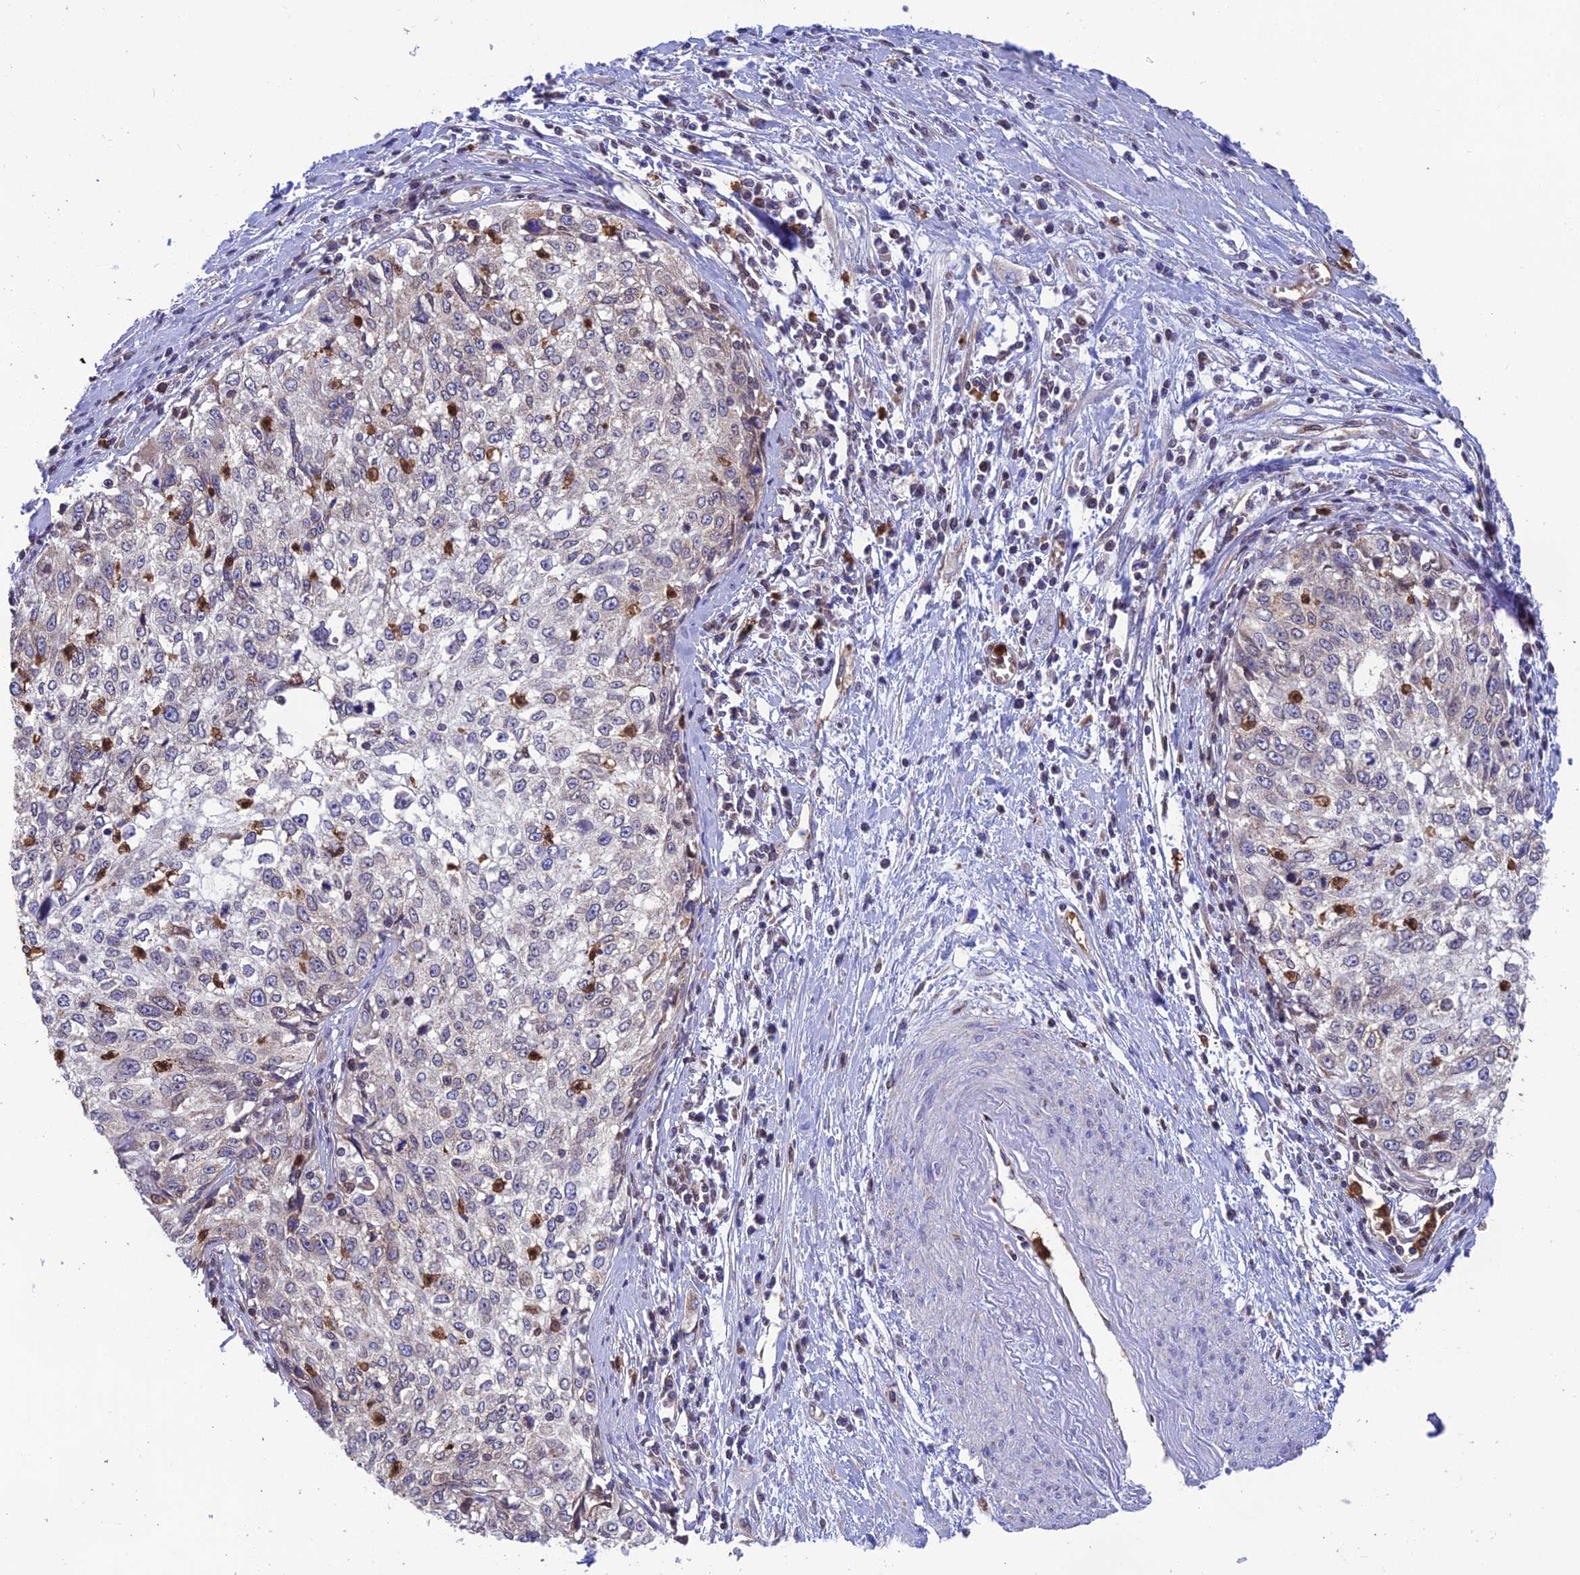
{"staining": {"intensity": "negative", "quantity": "none", "location": "none"}, "tissue": "cervical cancer", "cell_type": "Tumor cells", "image_type": "cancer", "snomed": [{"axis": "morphology", "description": "Squamous cell carcinoma, NOS"}, {"axis": "topography", "description": "Cervix"}], "caption": "Immunohistochemical staining of human cervical squamous cell carcinoma reveals no significant staining in tumor cells.", "gene": "PKHD1L1", "patient": {"sex": "female", "age": 57}}